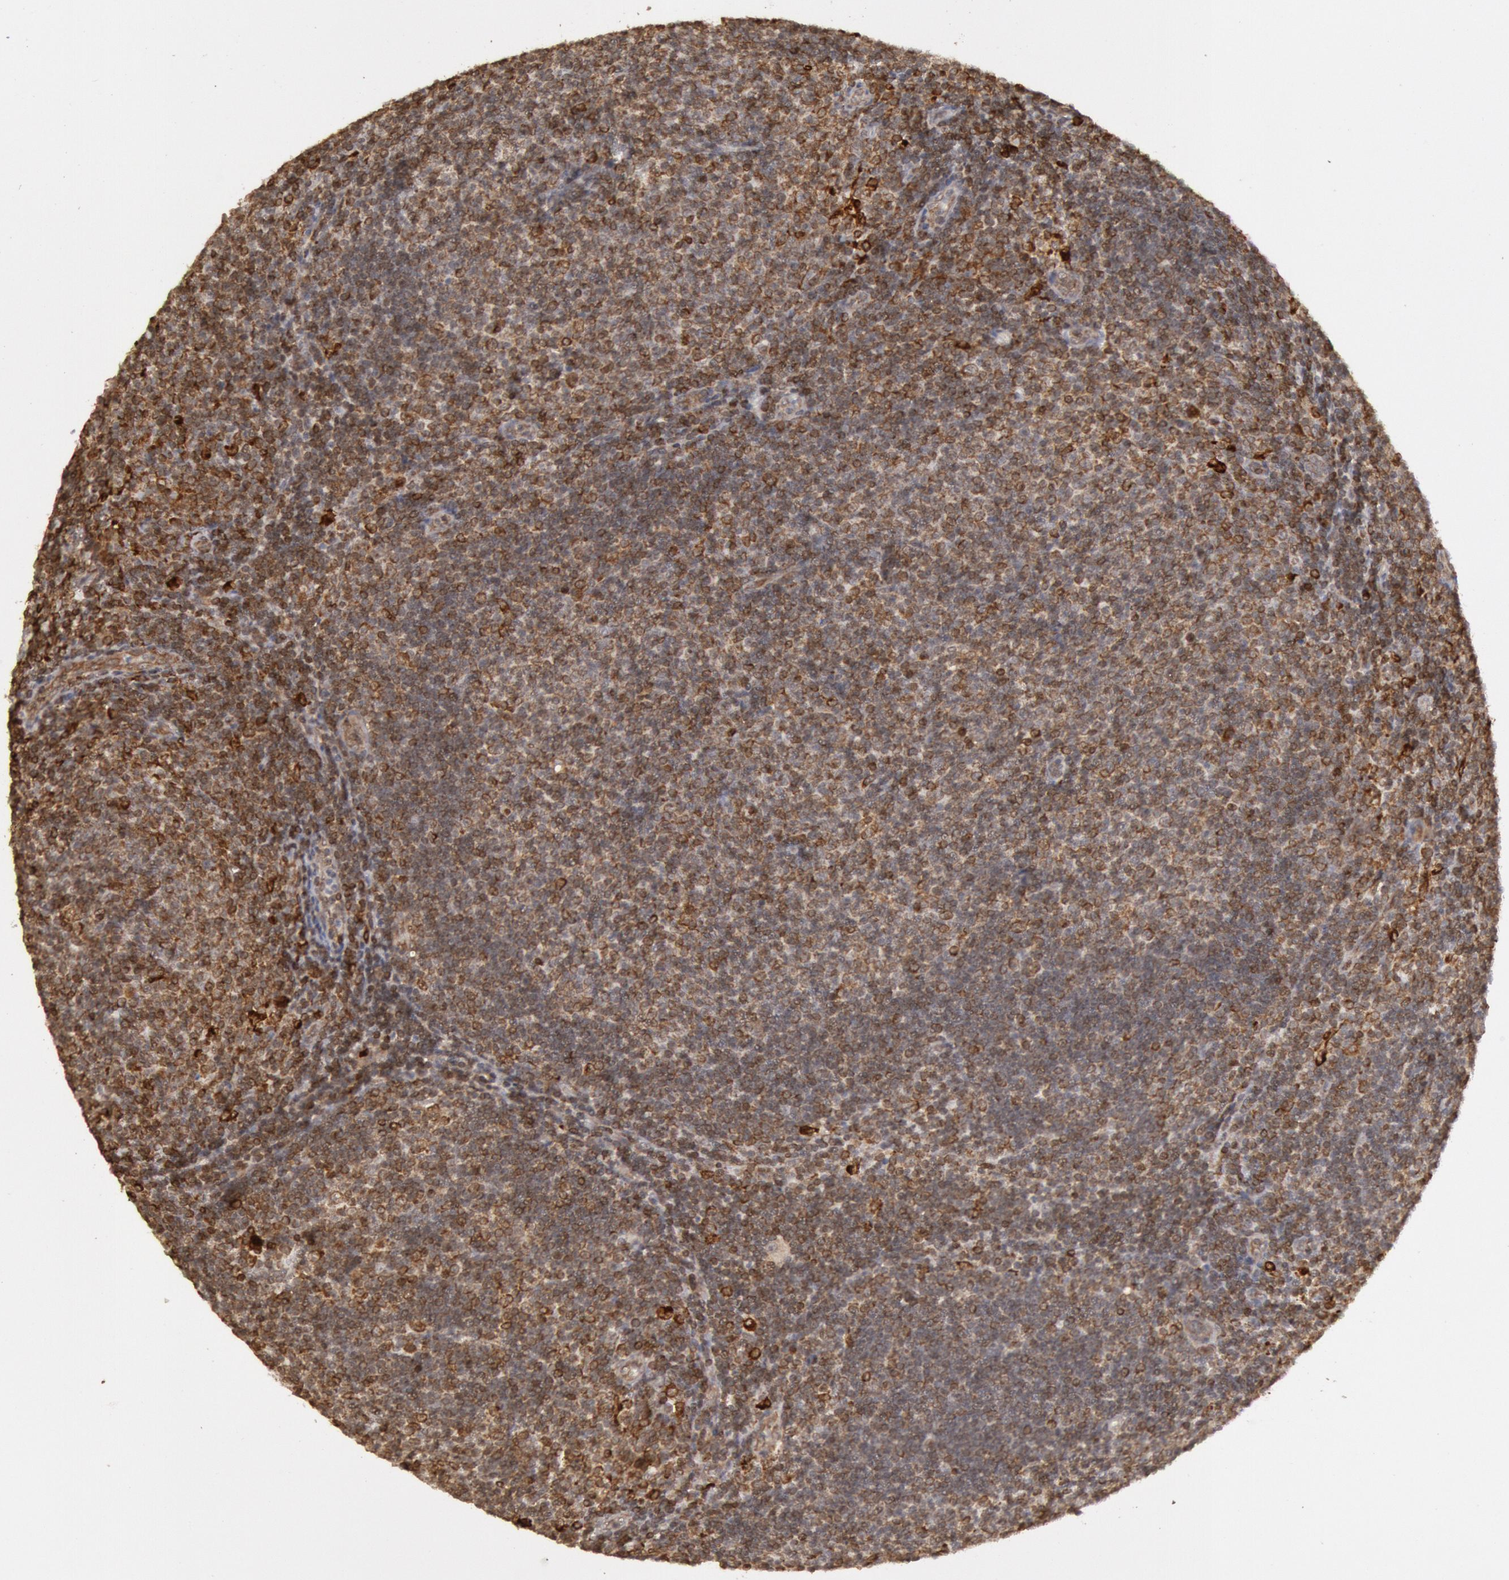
{"staining": {"intensity": "moderate", "quantity": ">75%", "location": "cytoplasmic/membranous"}, "tissue": "lymphoma", "cell_type": "Tumor cells", "image_type": "cancer", "snomed": [{"axis": "morphology", "description": "Malignant lymphoma, non-Hodgkin's type, Low grade"}, {"axis": "topography", "description": "Lymph node"}], "caption": "IHC of low-grade malignant lymphoma, non-Hodgkin's type exhibits medium levels of moderate cytoplasmic/membranous positivity in approximately >75% of tumor cells. Nuclei are stained in blue.", "gene": "TAP2", "patient": {"sex": "male", "age": 49}}